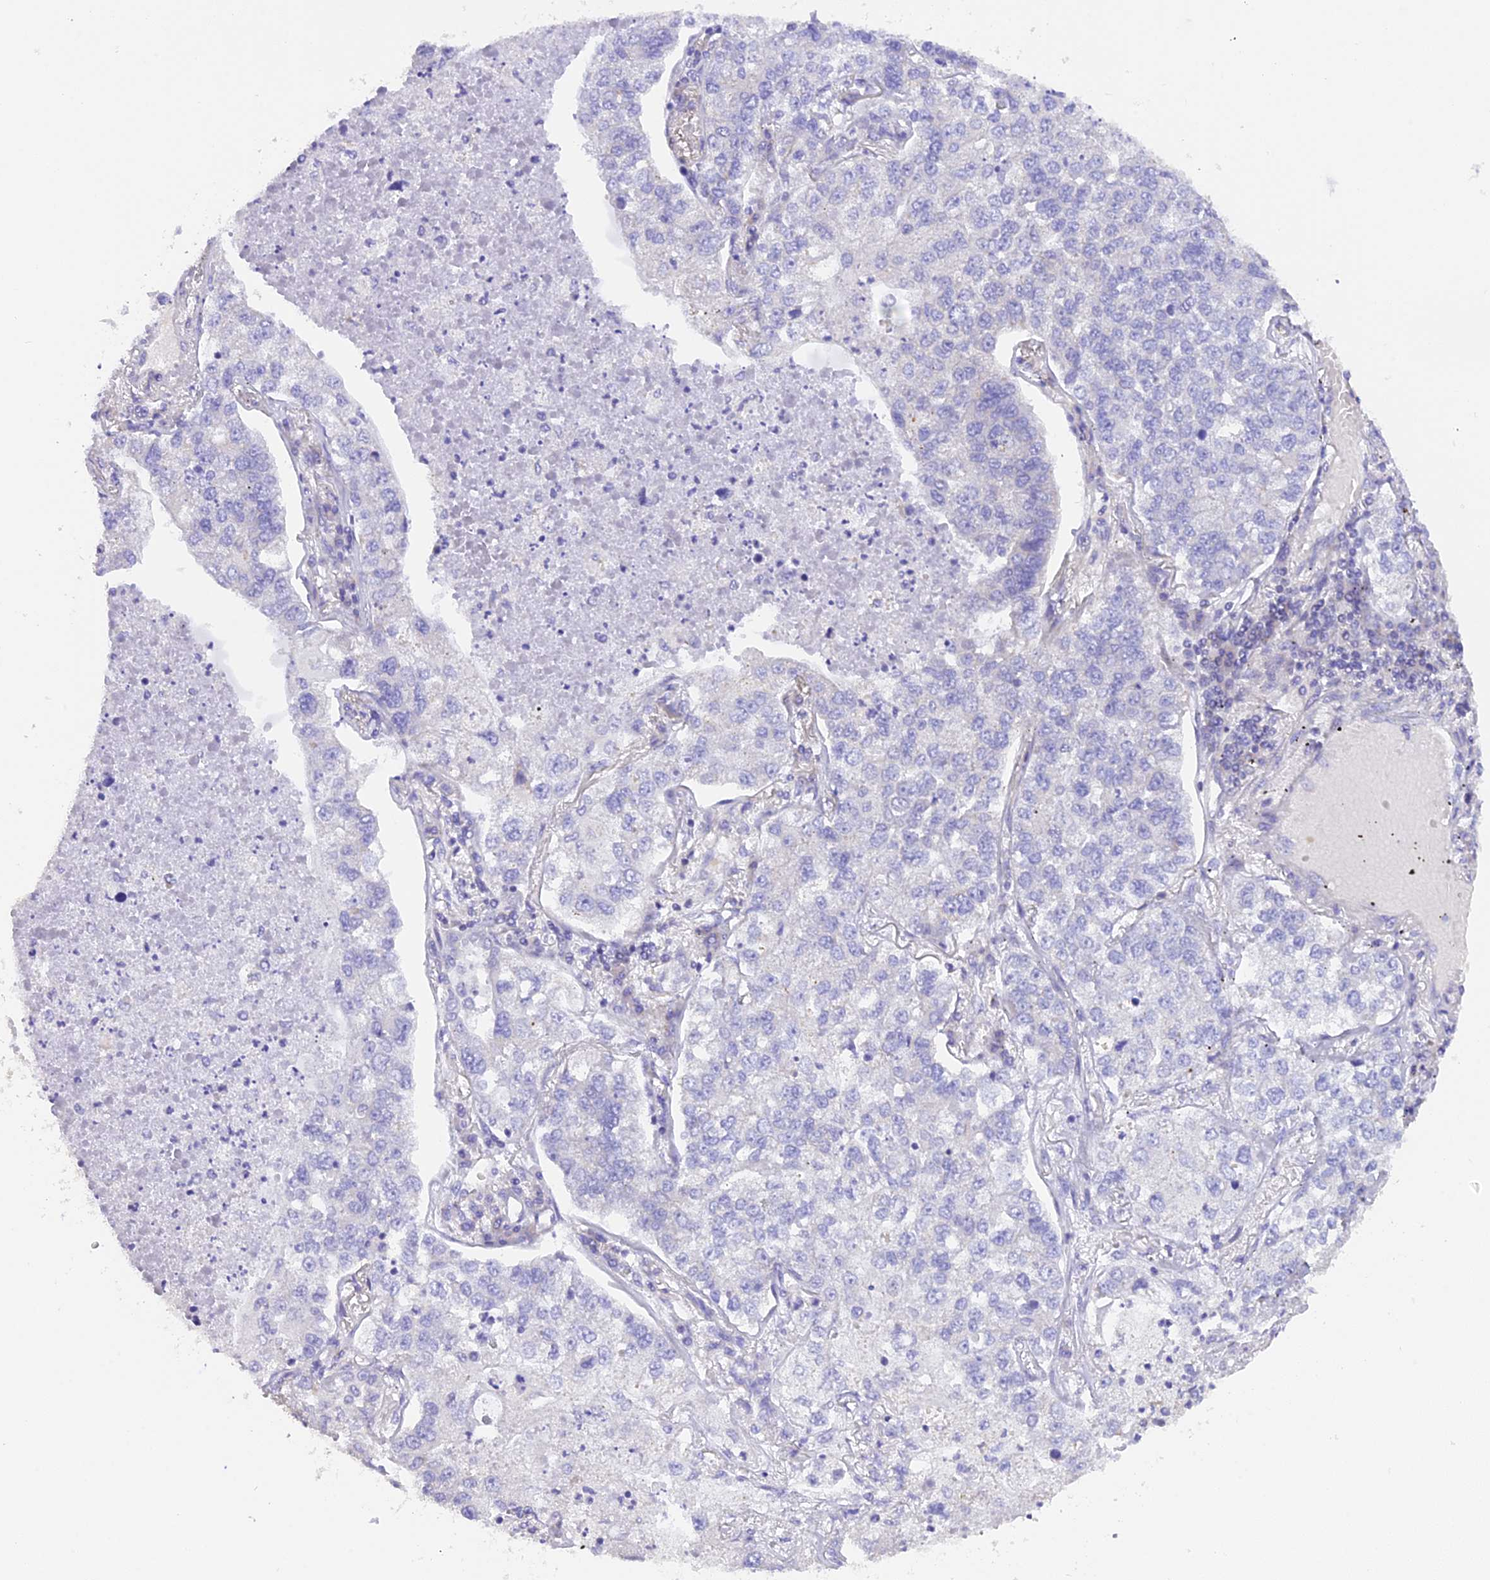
{"staining": {"intensity": "negative", "quantity": "none", "location": "none"}, "tissue": "lung cancer", "cell_type": "Tumor cells", "image_type": "cancer", "snomed": [{"axis": "morphology", "description": "Adenocarcinoma, NOS"}, {"axis": "topography", "description": "Lung"}], "caption": "Protein analysis of lung cancer displays no significant staining in tumor cells.", "gene": "FAM193A", "patient": {"sex": "male", "age": 49}}